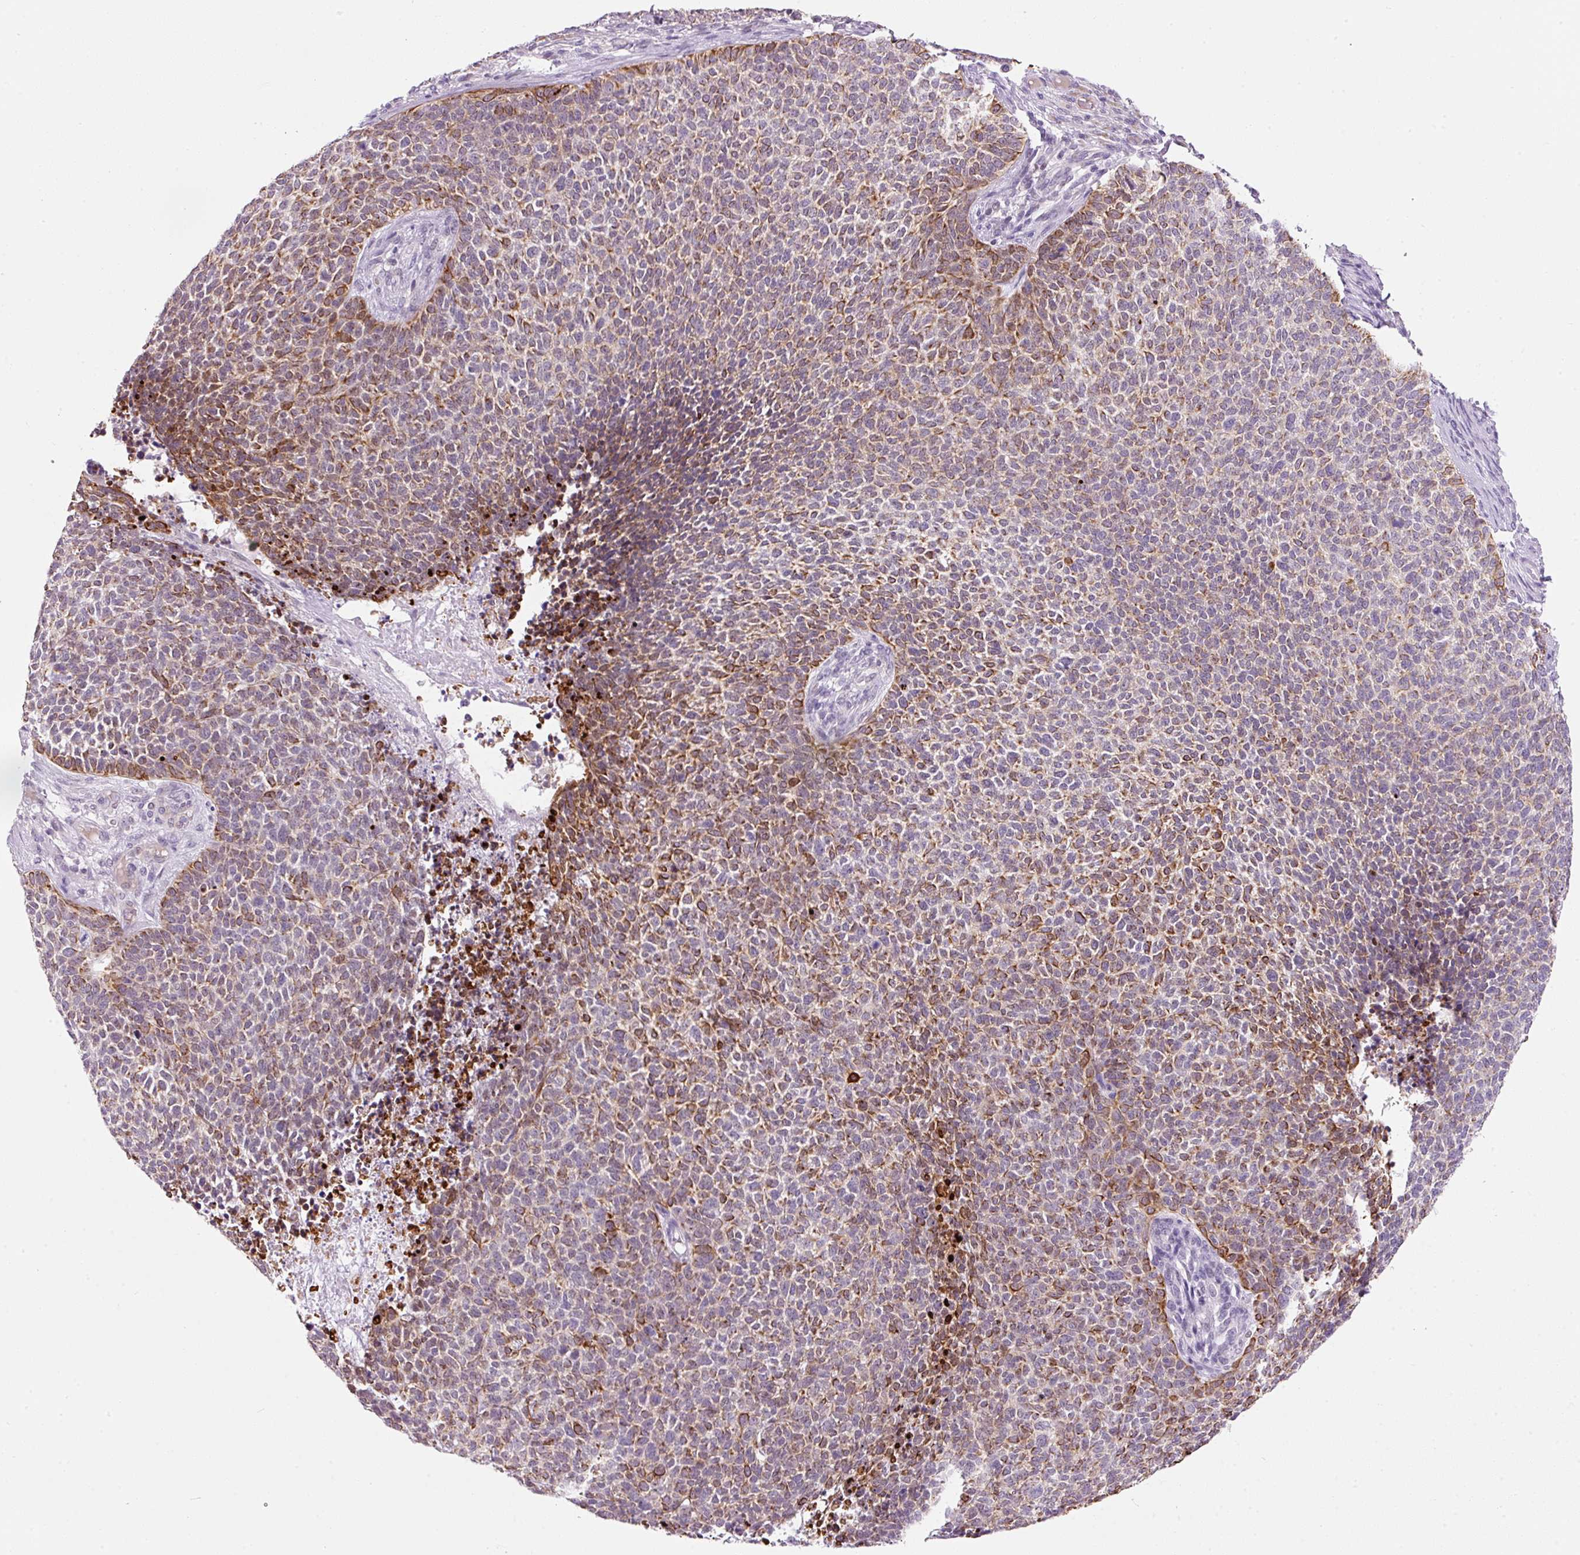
{"staining": {"intensity": "moderate", "quantity": "25%-75%", "location": "cytoplasmic/membranous,nuclear"}, "tissue": "skin cancer", "cell_type": "Tumor cells", "image_type": "cancer", "snomed": [{"axis": "morphology", "description": "Basal cell carcinoma"}, {"axis": "topography", "description": "Skin"}], "caption": "Basal cell carcinoma (skin) tissue exhibits moderate cytoplasmic/membranous and nuclear positivity in about 25%-75% of tumor cells", "gene": "SRC", "patient": {"sex": "female", "age": 84}}